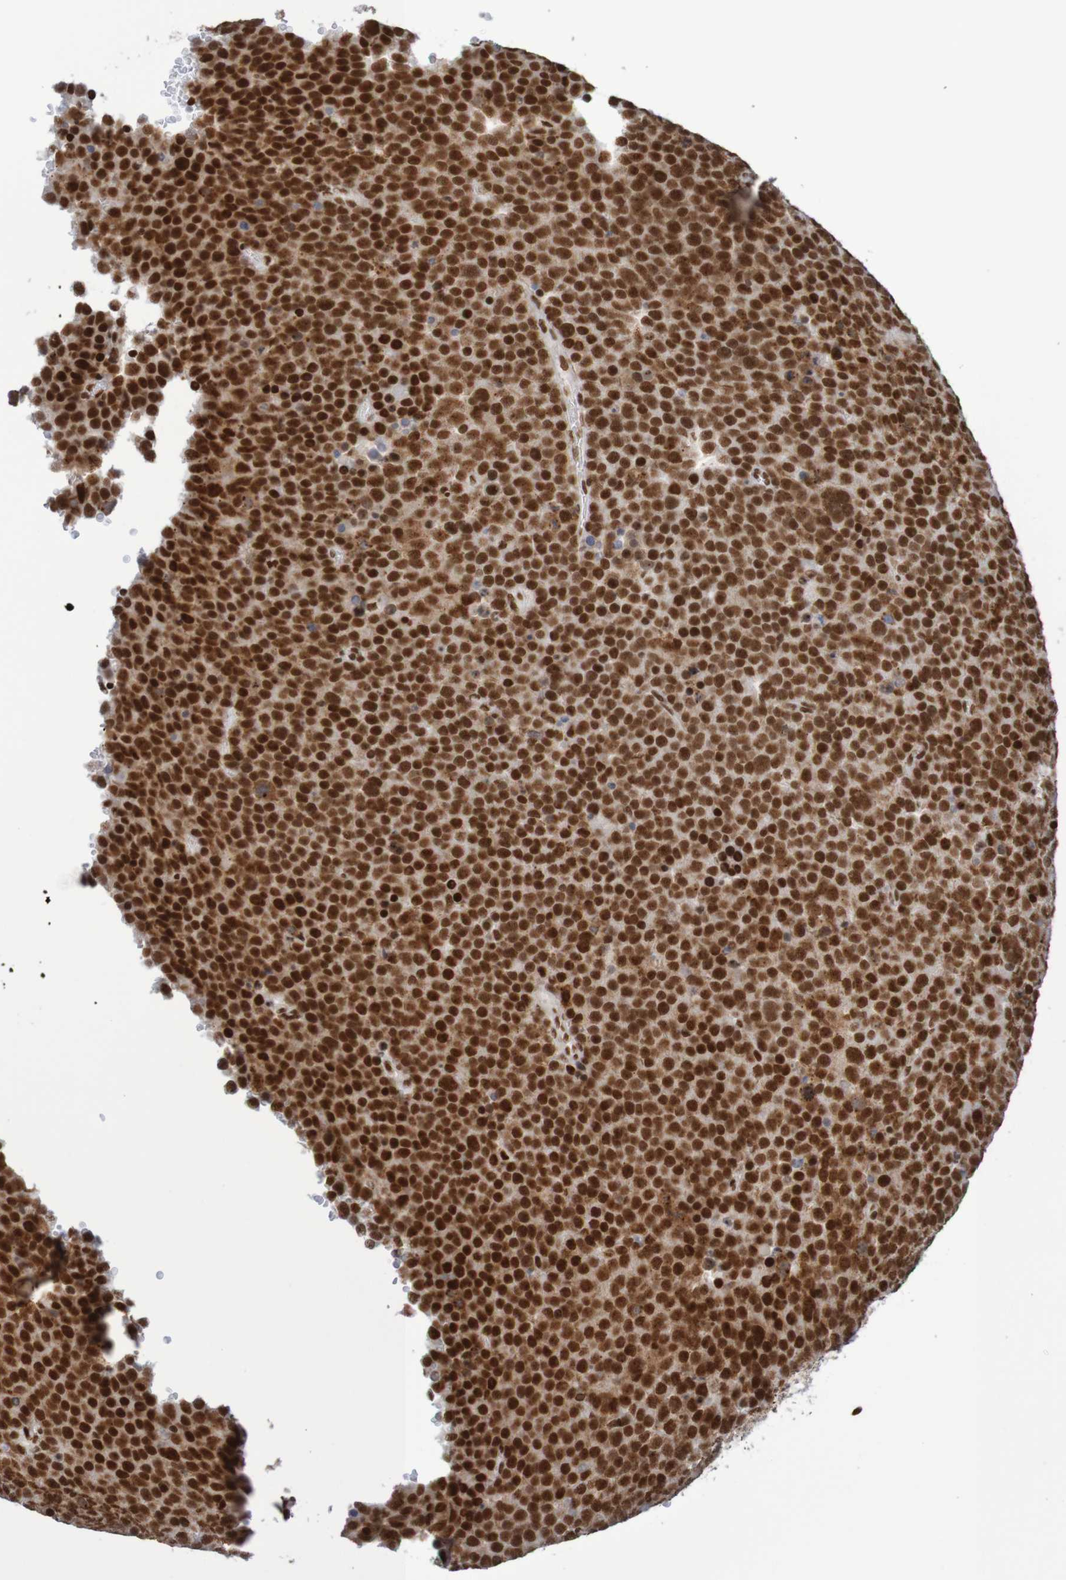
{"staining": {"intensity": "strong", "quantity": ">75%", "location": "nuclear"}, "tissue": "testis cancer", "cell_type": "Tumor cells", "image_type": "cancer", "snomed": [{"axis": "morphology", "description": "Seminoma, NOS"}, {"axis": "topography", "description": "Testis"}], "caption": "The photomicrograph demonstrates a brown stain indicating the presence of a protein in the nuclear of tumor cells in testis cancer (seminoma). (DAB (3,3'-diaminobenzidine) = brown stain, brightfield microscopy at high magnification).", "gene": "THRAP3", "patient": {"sex": "male", "age": 71}}